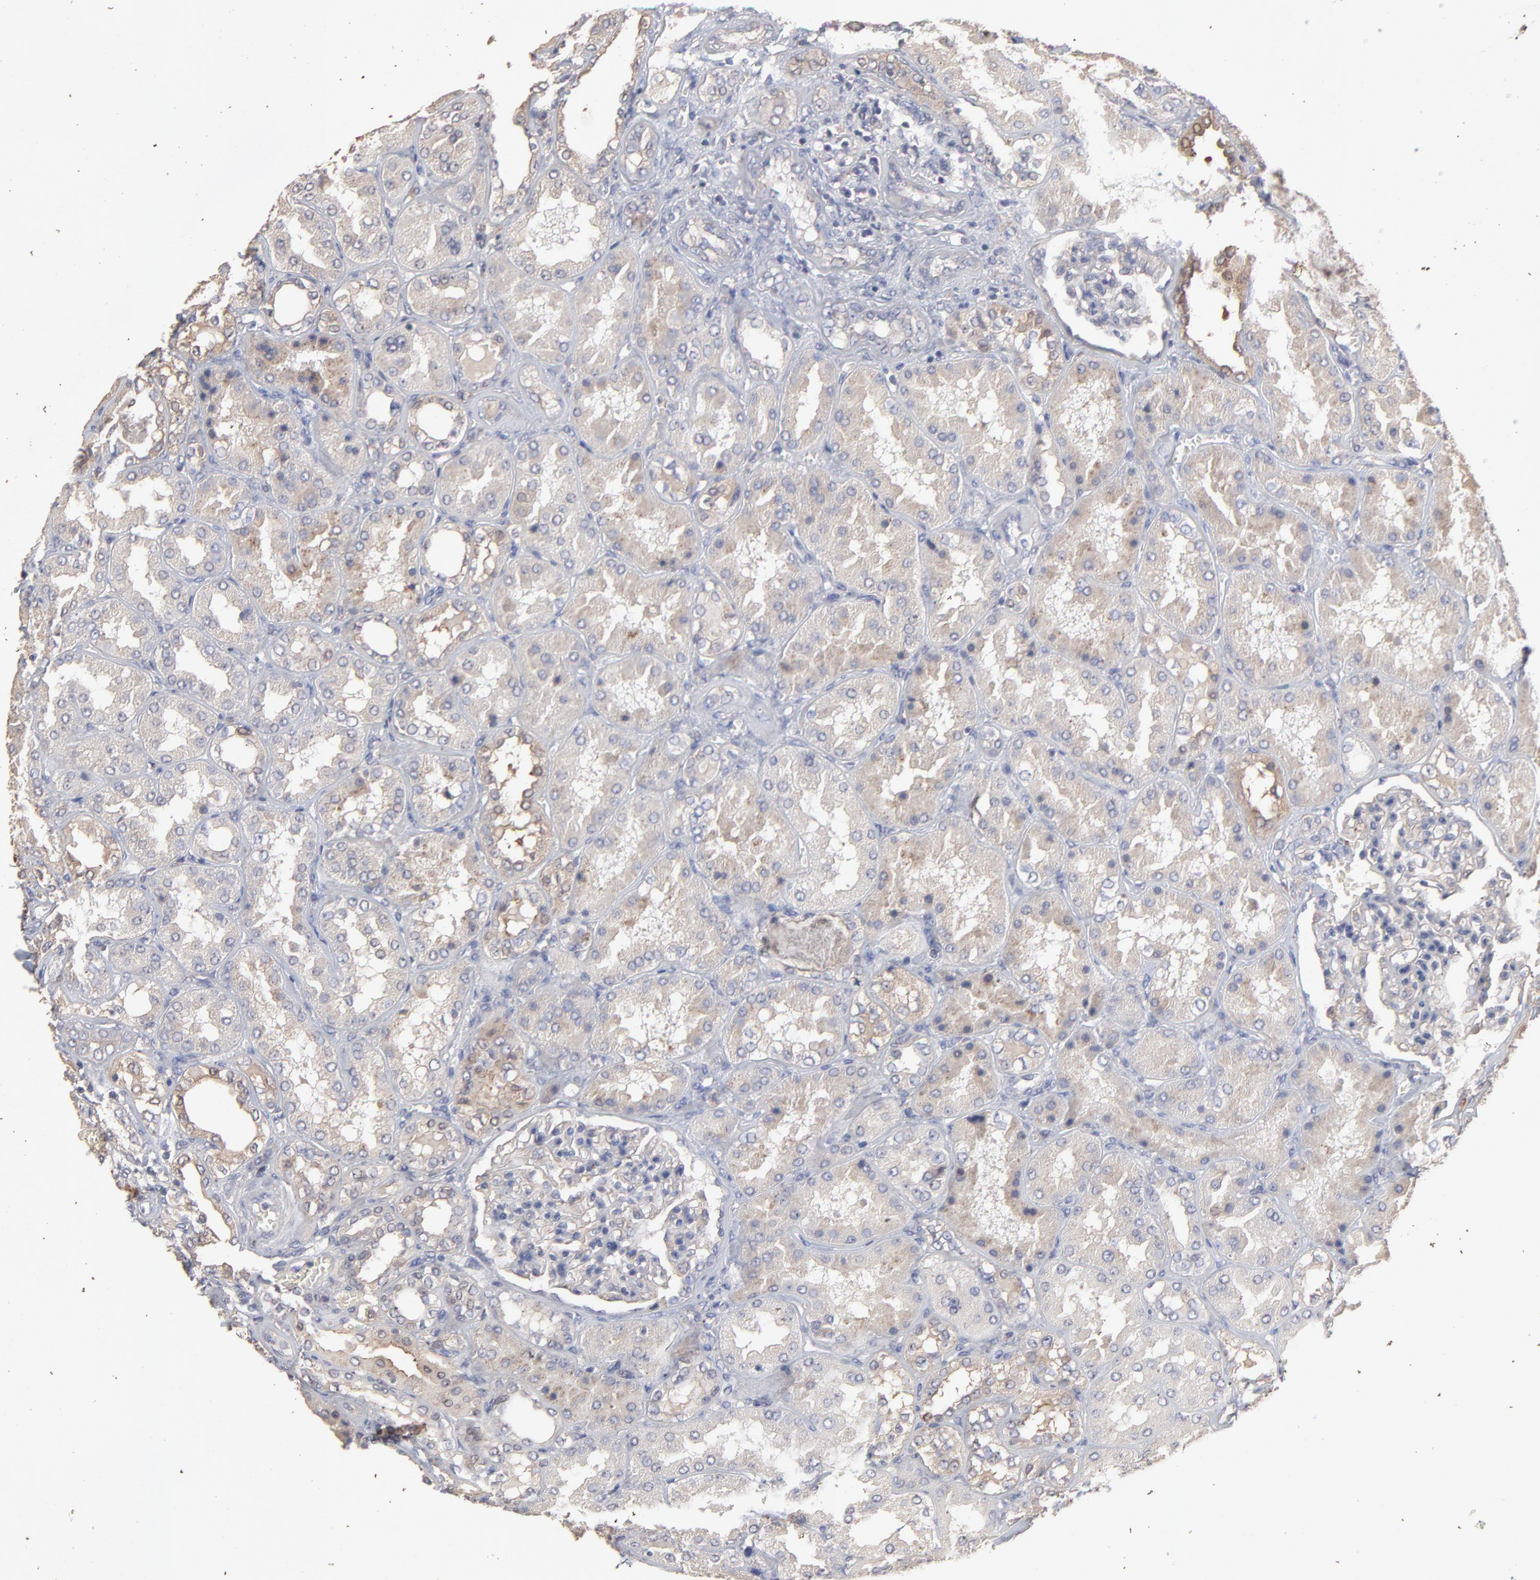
{"staining": {"intensity": "weak", "quantity": ">75%", "location": "cytoplasmic/membranous"}, "tissue": "kidney", "cell_type": "Cells in glomeruli", "image_type": "normal", "snomed": [{"axis": "morphology", "description": "Normal tissue, NOS"}, {"axis": "topography", "description": "Kidney"}], "caption": "Protein analysis of normal kidney displays weak cytoplasmic/membranous positivity in approximately >75% of cells in glomeruli. (DAB (3,3'-diaminobenzidine) = brown stain, brightfield microscopy at high magnification).", "gene": "TANGO2", "patient": {"sex": "female", "age": 56}}